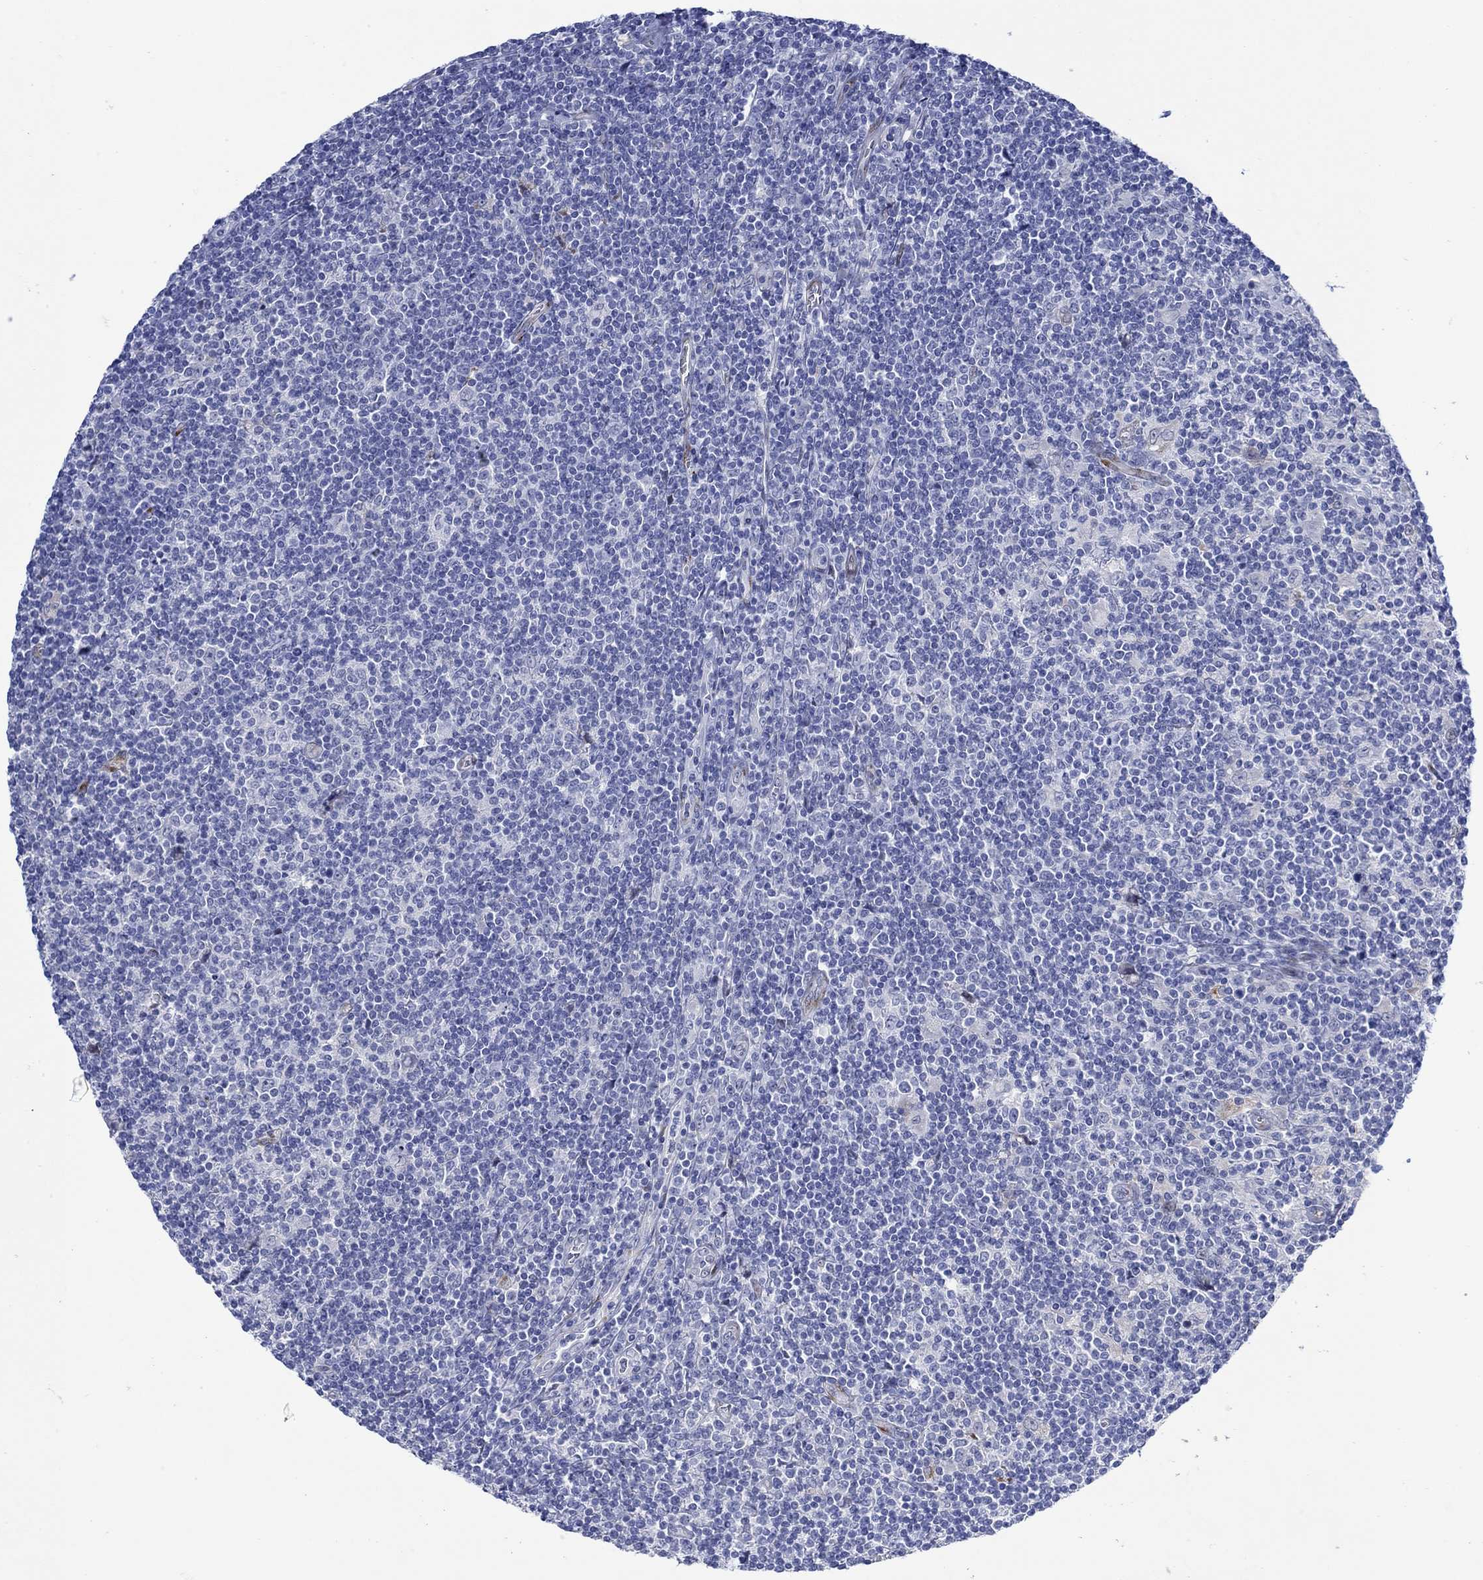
{"staining": {"intensity": "negative", "quantity": "none", "location": "none"}, "tissue": "lymphoma", "cell_type": "Tumor cells", "image_type": "cancer", "snomed": [{"axis": "morphology", "description": "Hodgkin's disease, NOS"}, {"axis": "topography", "description": "Lymph node"}], "caption": "This is an immunohistochemistry image of lymphoma. There is no staining in tumor cells.", "gene": "KSR2", "patient": {"sex": "male", "age": 40}}